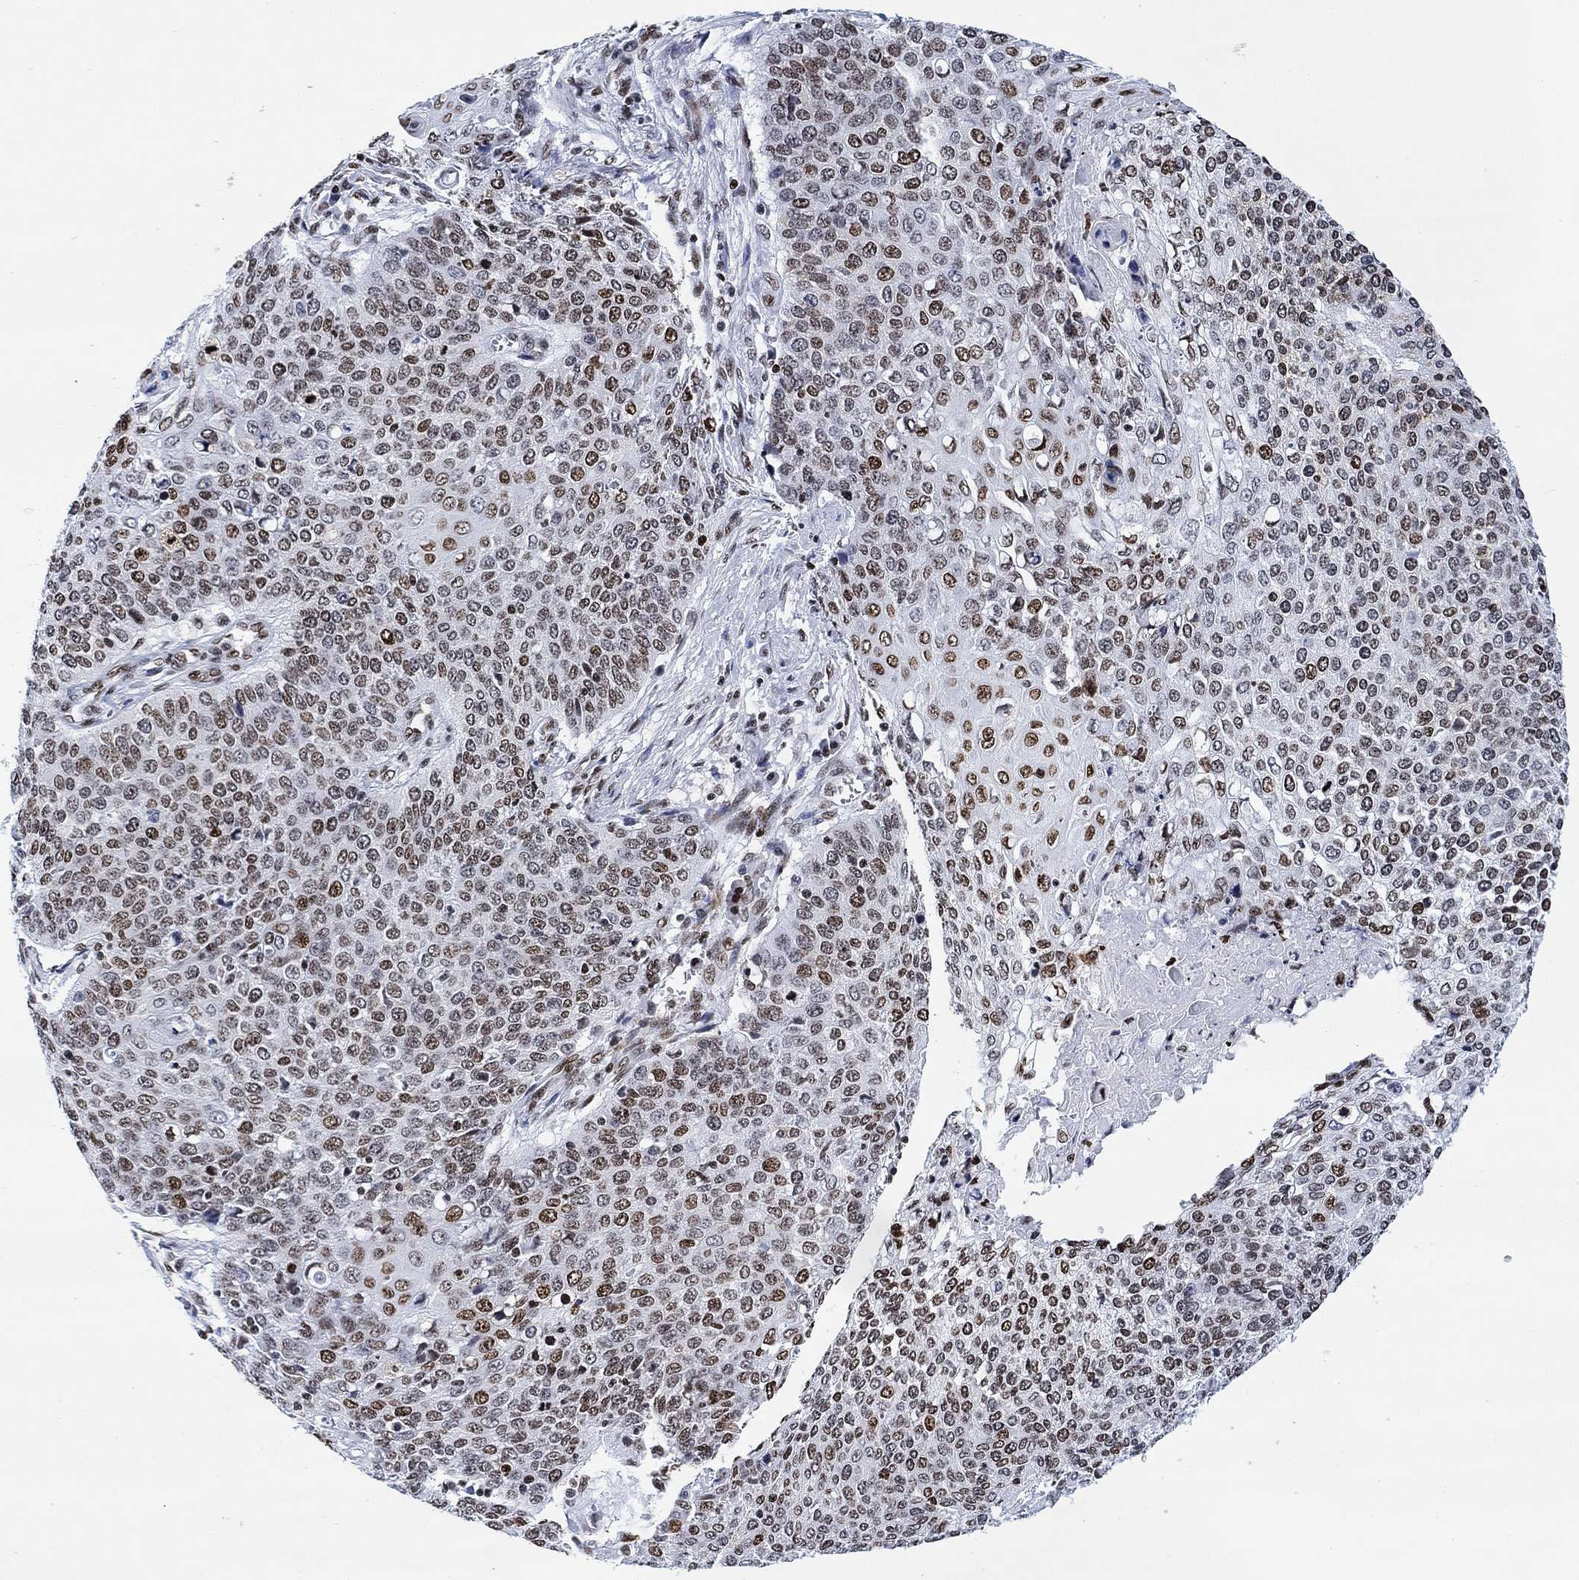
{"staining": {"intensity": "moderate", "quantity": "25%-75%", "location": "nuclear"}, "tissue": "cervical cancer", "cell_type": "Tumor cells", "image_type": "cancer", "snomed": [{"axis": "morphology", "description": "Squamous cell carcinoma, NOS"}, {"axis": "topography", "description": "Cervix"}], "caption": "A brown stain highlights moderate nuclear staining of a protein in human cervical cancer (squamous cell carcinoma) tumor cells. (Stains: DAB in brown, nuclei in blue, Microscopy: brightfield microscopy at high magnification).", "gene": "H1-10", "patient": {"sex": "female", "age": 39}}